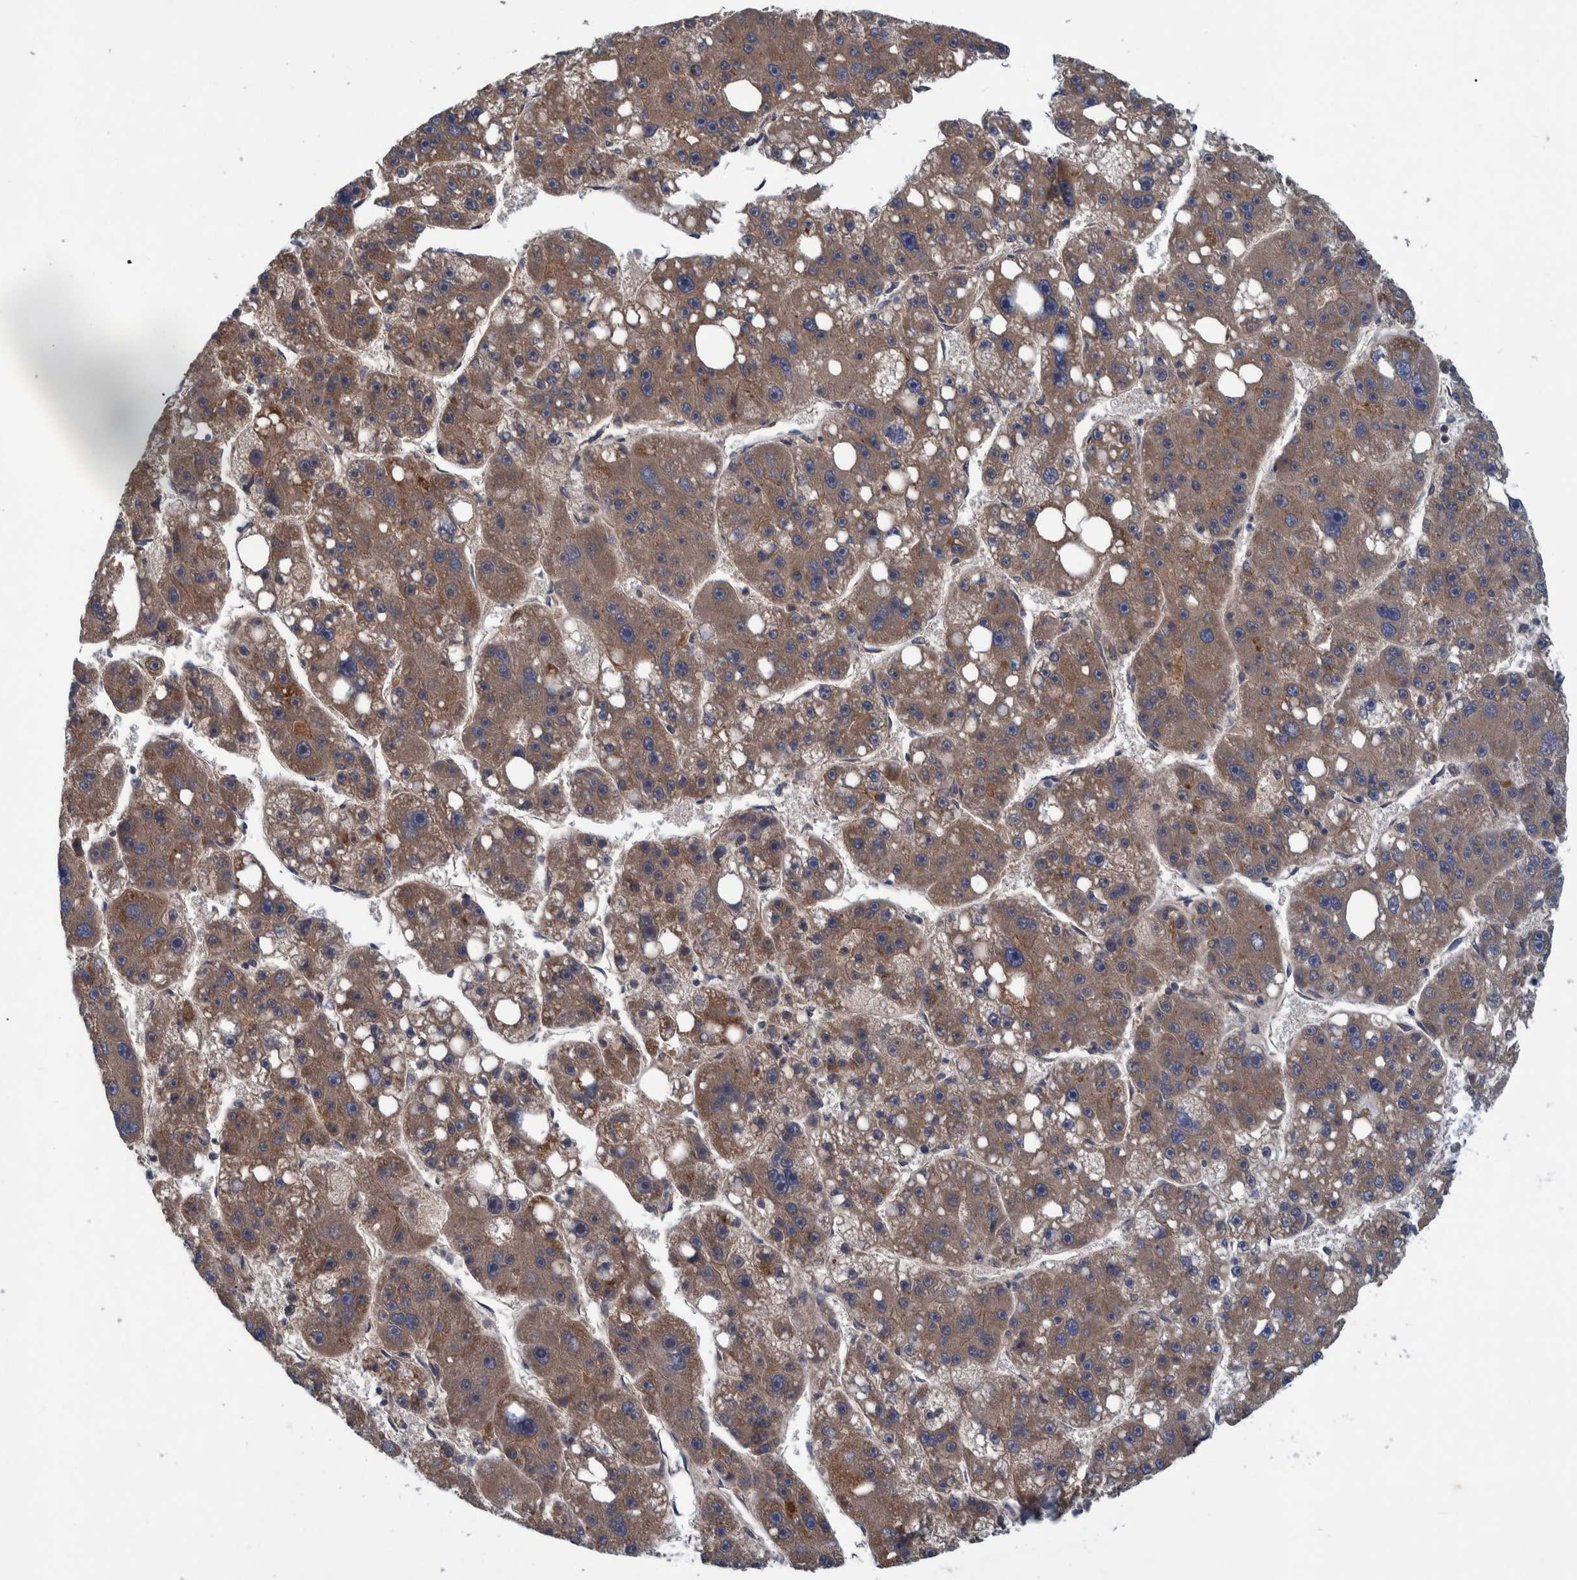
{"staining": {"intensity": "moderate", "quantity": ">75%", "location": "cytoplasmic/membranous"}, "tissue": "liver cancer", "cell_type": "Tumor cells", "image_type": "cancer", "snomed": [{"axis": "morphology", "description": "Carcinoma, Hepatocellular, NOS"}, {"axis": "topography", "description": "Liver"}], "caption": "This is an image of IHC staining of liver cancer, which shows moderate expression in the cytoplasmic/membranous of tumor cells.", "gene": "ITIH3", "patient": {"sex": "female", "age": 61}}